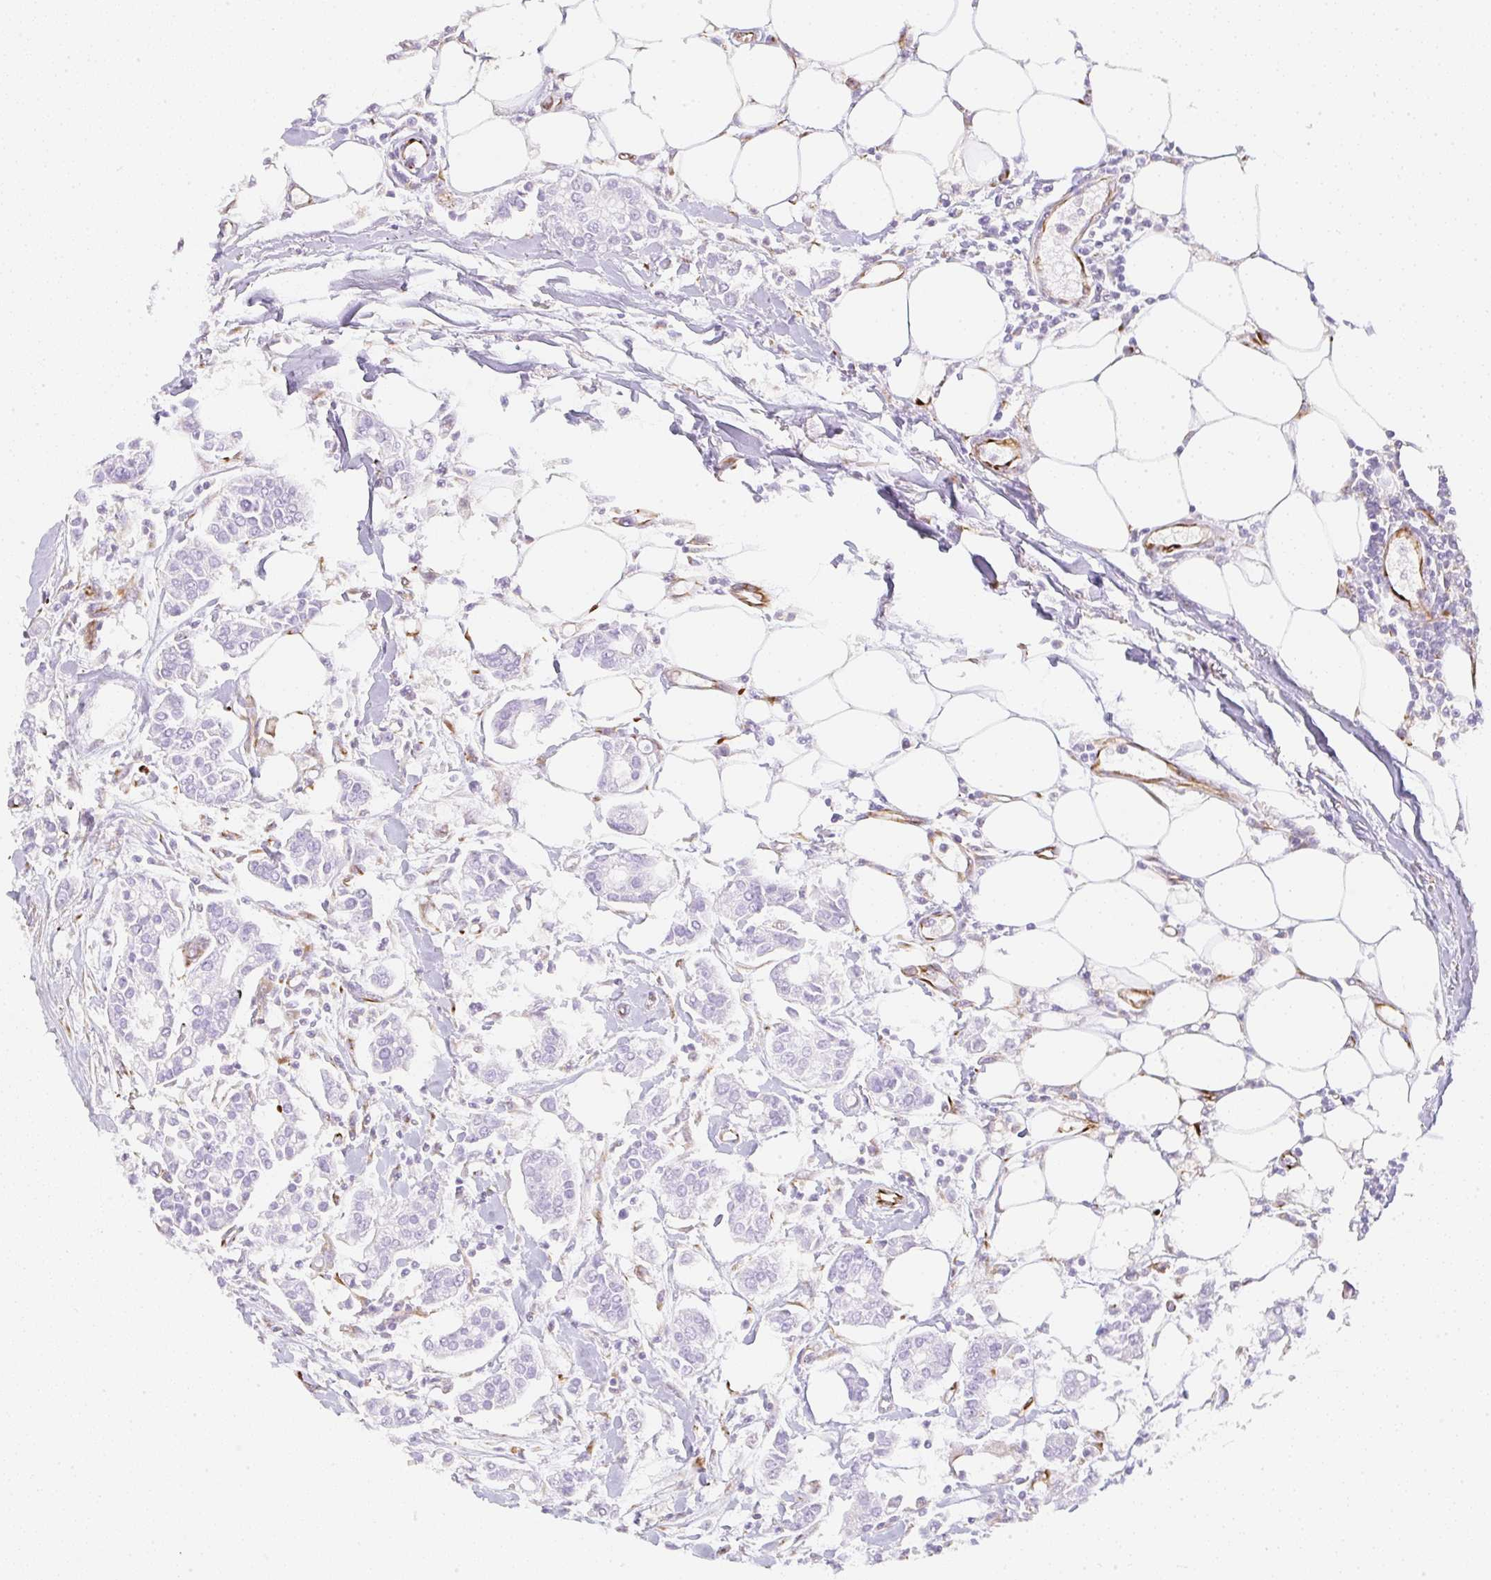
{"staining": {"intensity": "negative", "quantity": "none", "location": "none"}, "tissue": "breast cancer", "cell_type": "Tumor cells", "image_type": "cancer", "snomed": [{"axis": "morphology", "description": "Duct carcinoma"}, {"axis": "topography", "description": "Breast"}], "caption": "An IHC photomicrograph of invasive ductal carcinoma (breast) is shown. There is no staining in tumor cells of invasive ductal carcinoma (breast).", "gene": "ZNF689", "patient": {"sex": "female", "age": 84}}